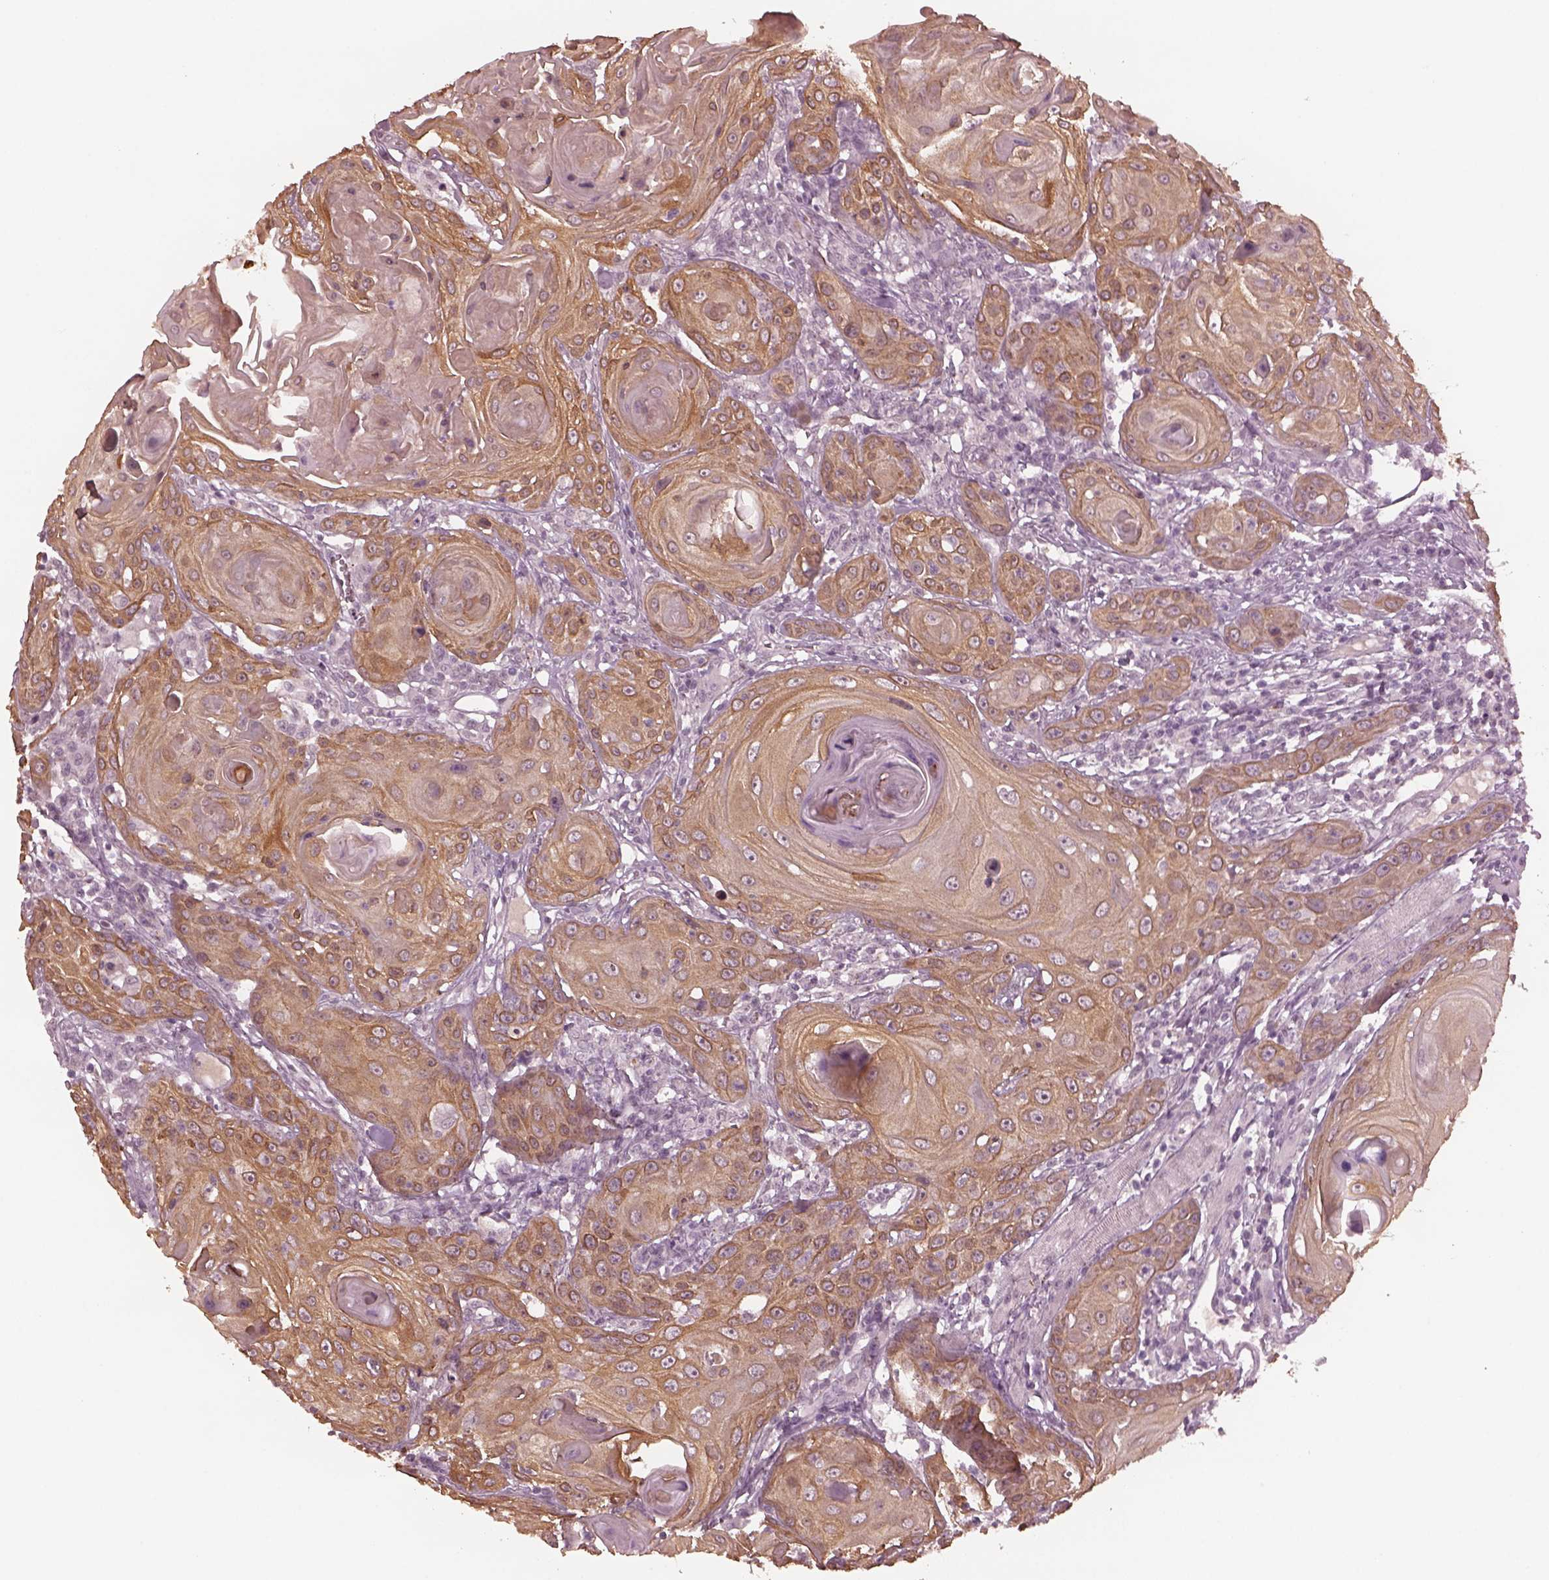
{"staining": {"intensity": "moderate", "quantity": ">75%", "location": "cytoplasmic/membranous"}, "tissue": "head and neck cancer", "cell_type": "Tumor cells", "image_type": "cancer", "snomed": [{"axis": "morphology", "description": "Squamous cell carcinoma, NOS"}, {"axis": "topography", "description": "Head-Neck"}], "caption": "Tumor cells show medium levels of moderate cytoplasmic/membranous expression in about >75% of cells in squamous cell carcinoma (head and neck). The protein is shown in brown color, while the nuclei are stained blue.", "gene": "KRT79", "patient": {"sex": "female", "age": 80}}